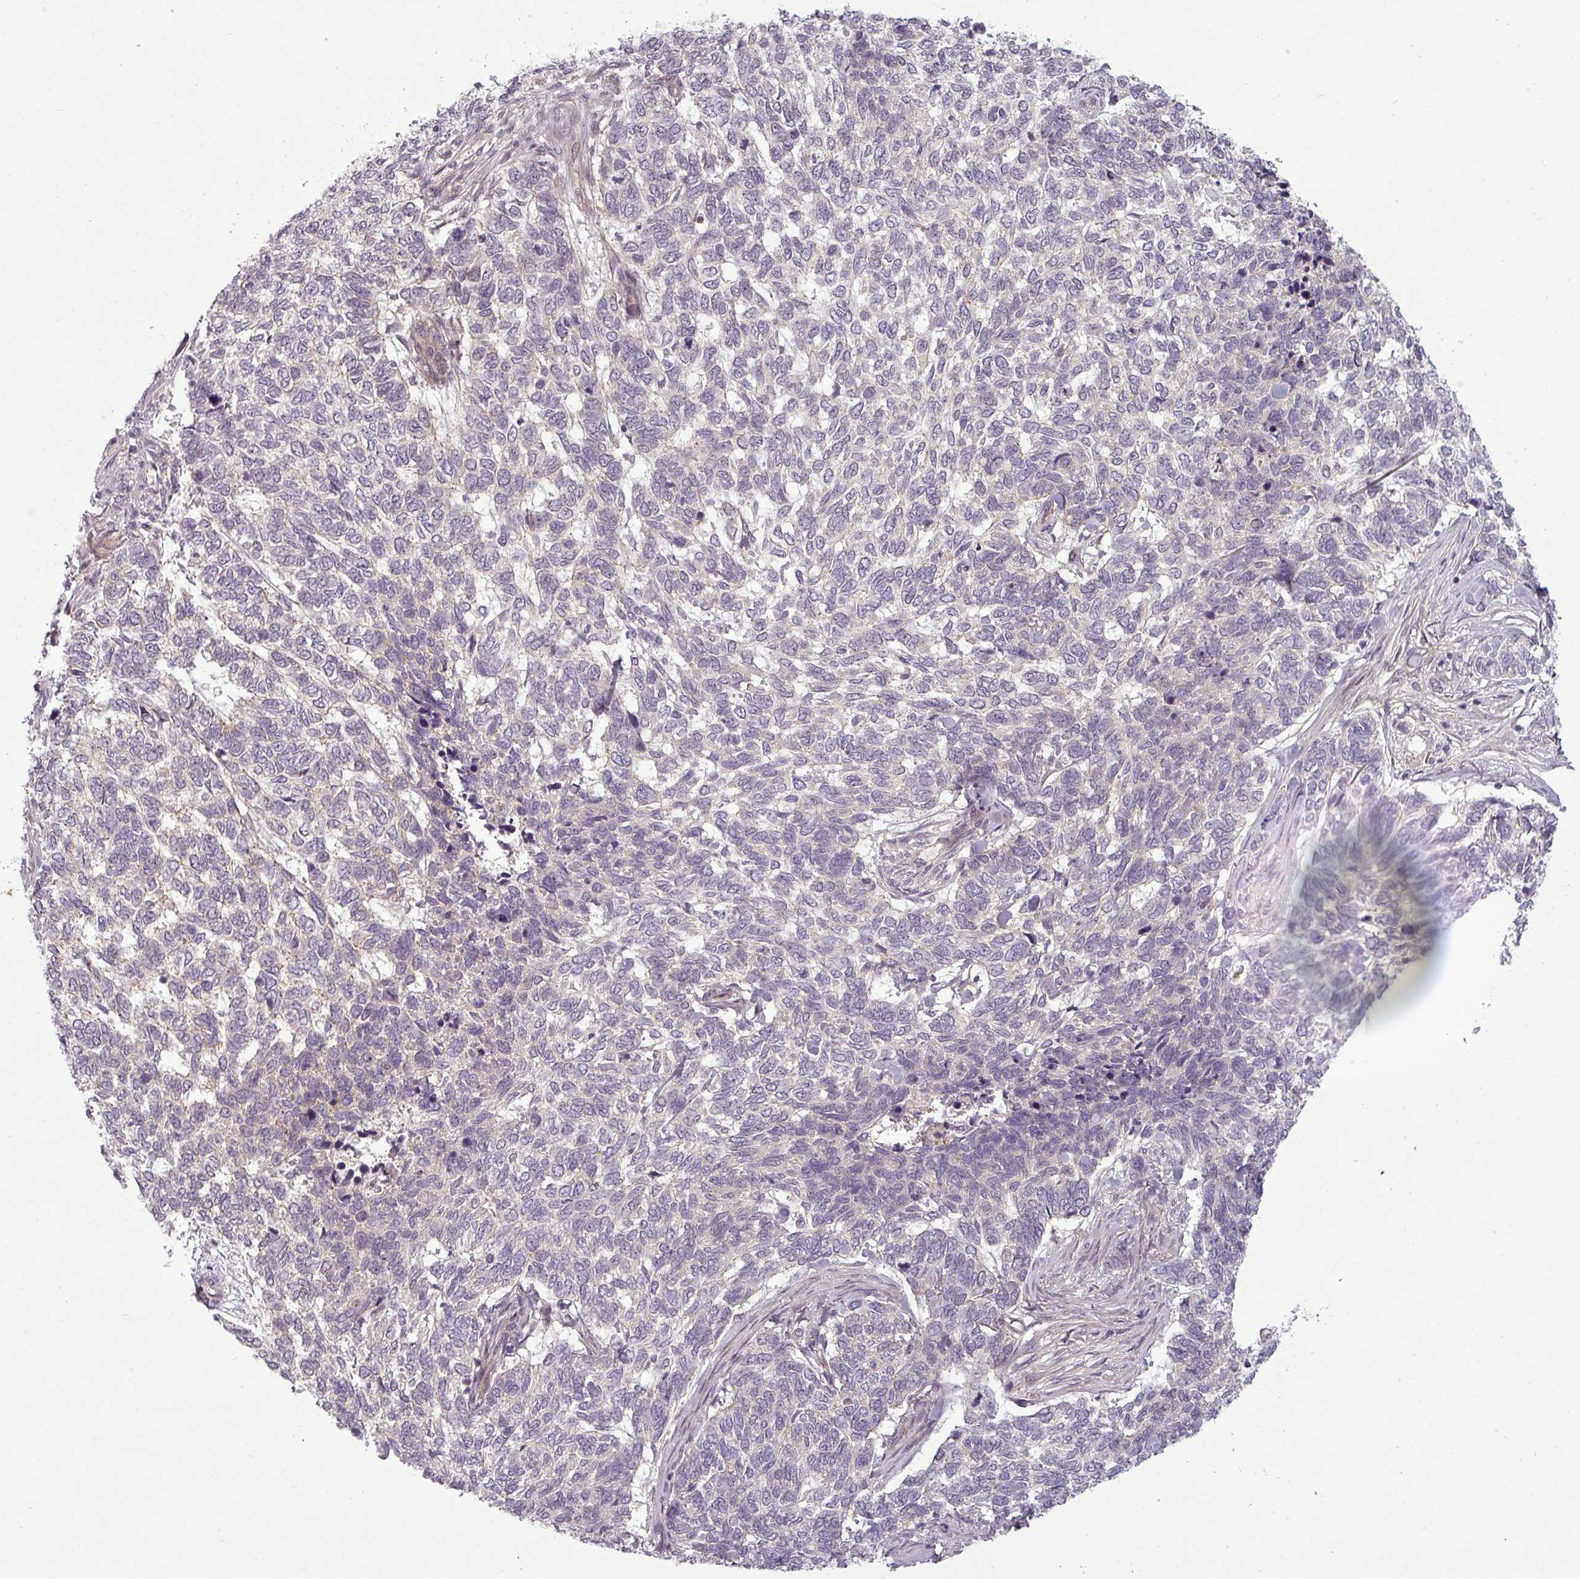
{"staining": {"intensity": "negative", "quantity": "none", "location": "none"}, "tissue": "skin cancer", "cell_type": "Tumor cells", "image_type": "cancer", "snomed": [{"axis": "morphology", "description": "Basal cell carcinoma"}, {"axis": "topography", "description": "Skin"}], "caption": "Micrograph shows no significant protein expression in tumor cells of basal cell carcinoma (skin).", "gene": "SLC16A9", "patient": {"sex": "female", "age": 65}}